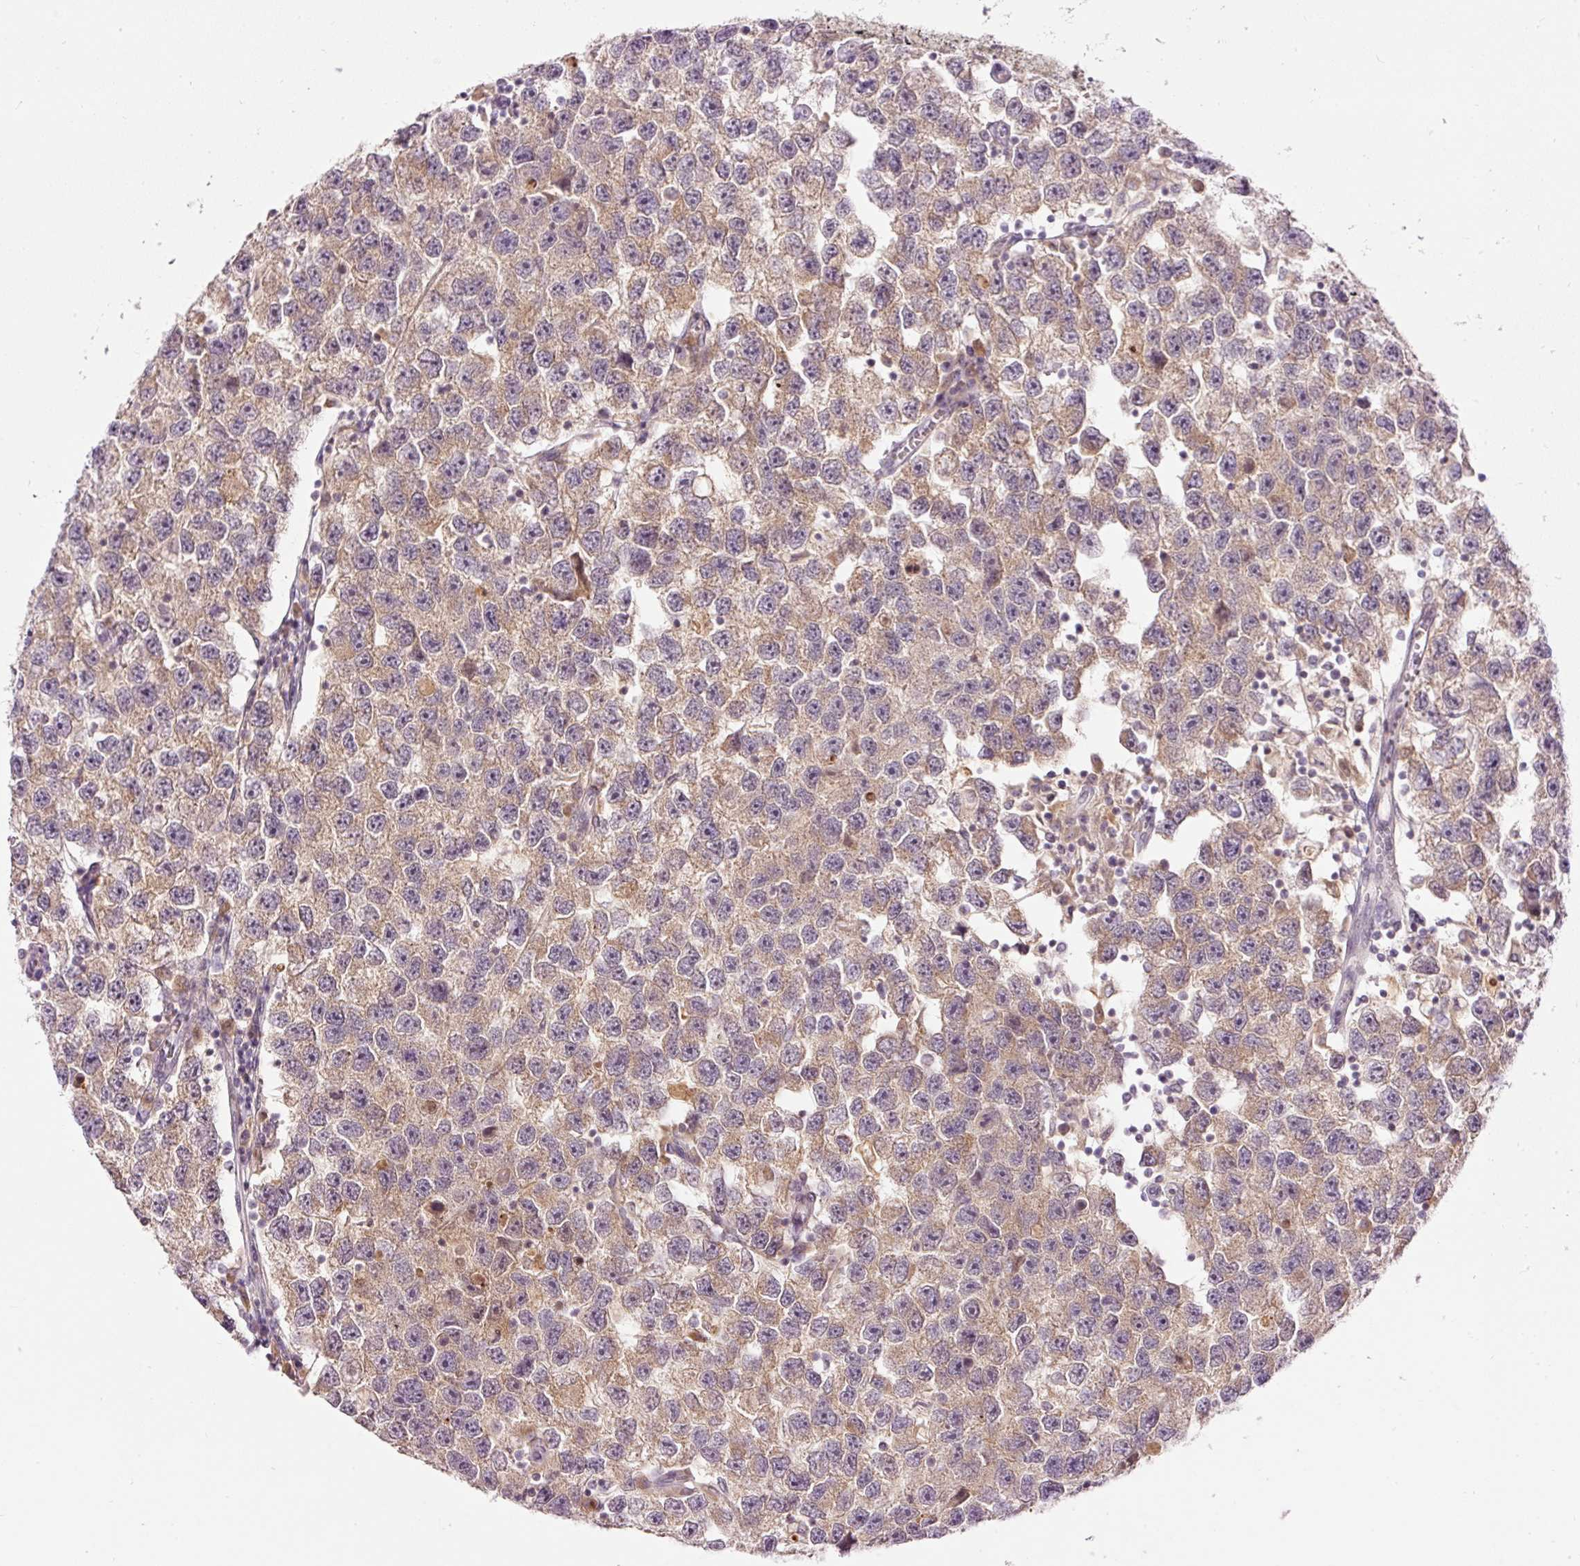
{"staining": {"intensity": "weak", "quantity": ">75%", "location": "cytoplasmic/membranous"}, "tissue": "testis cancer", "cell_type": "Tumor cells", "image_type": "cancer", "snomed": [{"axis": "morphology", "description": "Seminoma, NOS"}, {"axis": "topography", "description": "Testis"}], "caption": "Protein staining shows weak cytoplasmic/membranous expression in about >75% of tumor cells in seminoma (testis).", "gene": "ABHD11", "patient": {"sex": "male", "age": 26}}